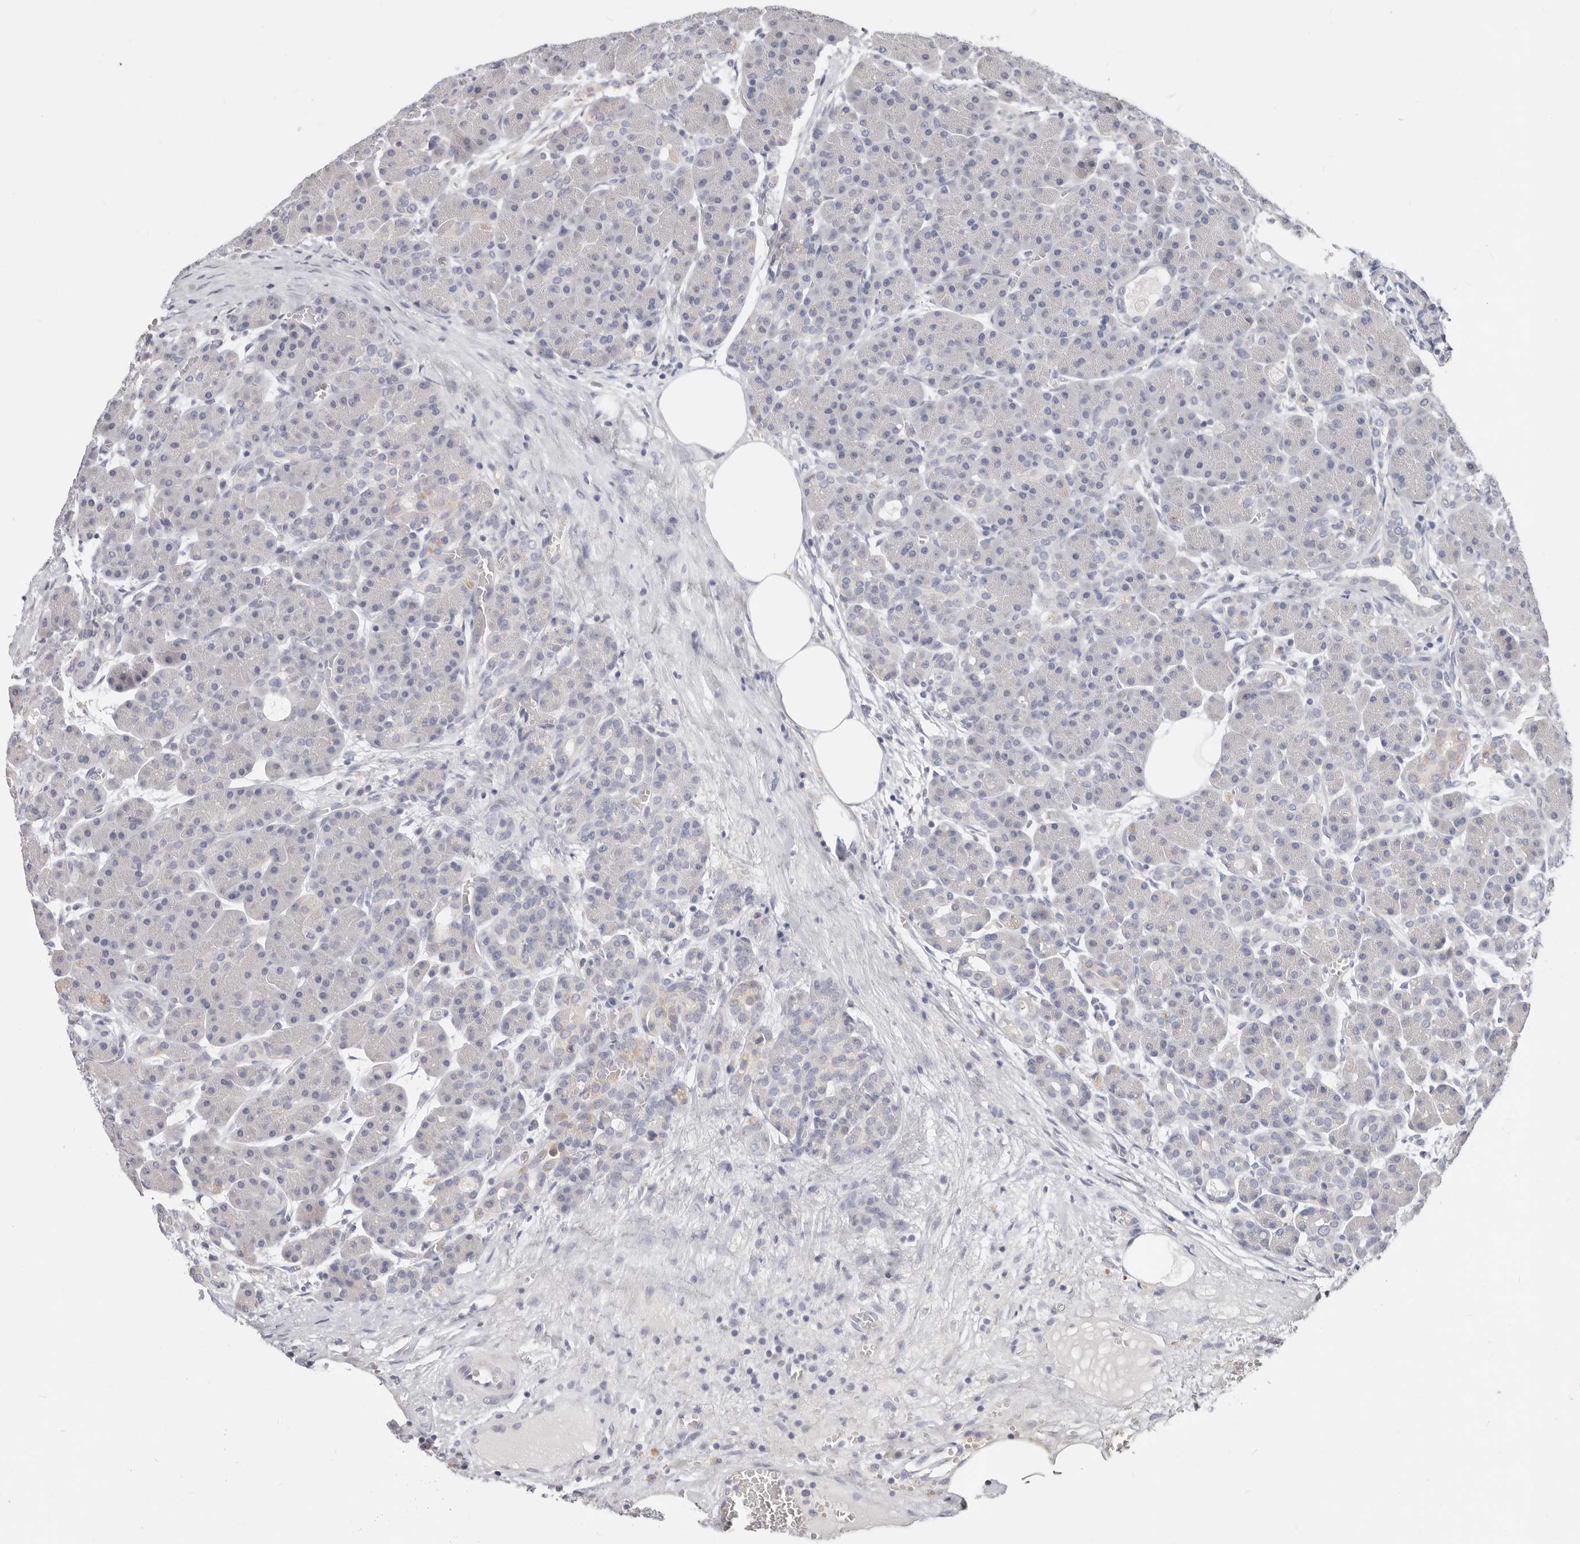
{"staining": {"intensity": "negative", "quantity": "none", "location": "none"}, "tissue": "pancreas", "cell_type": "Exocrine glandular cells", "image_type": "normal", "snomed": [{"axis": "morphology", "description": "Normal tissue, NOS"}, {"axis": "topography", "description": "Pancreas"}], "caption": "The photomicrograph reveals no significant expression in exocrine glandular cells of pancreas.", "gene": "TMEM63B", "patient": {"sex": "male", "age": 63}}